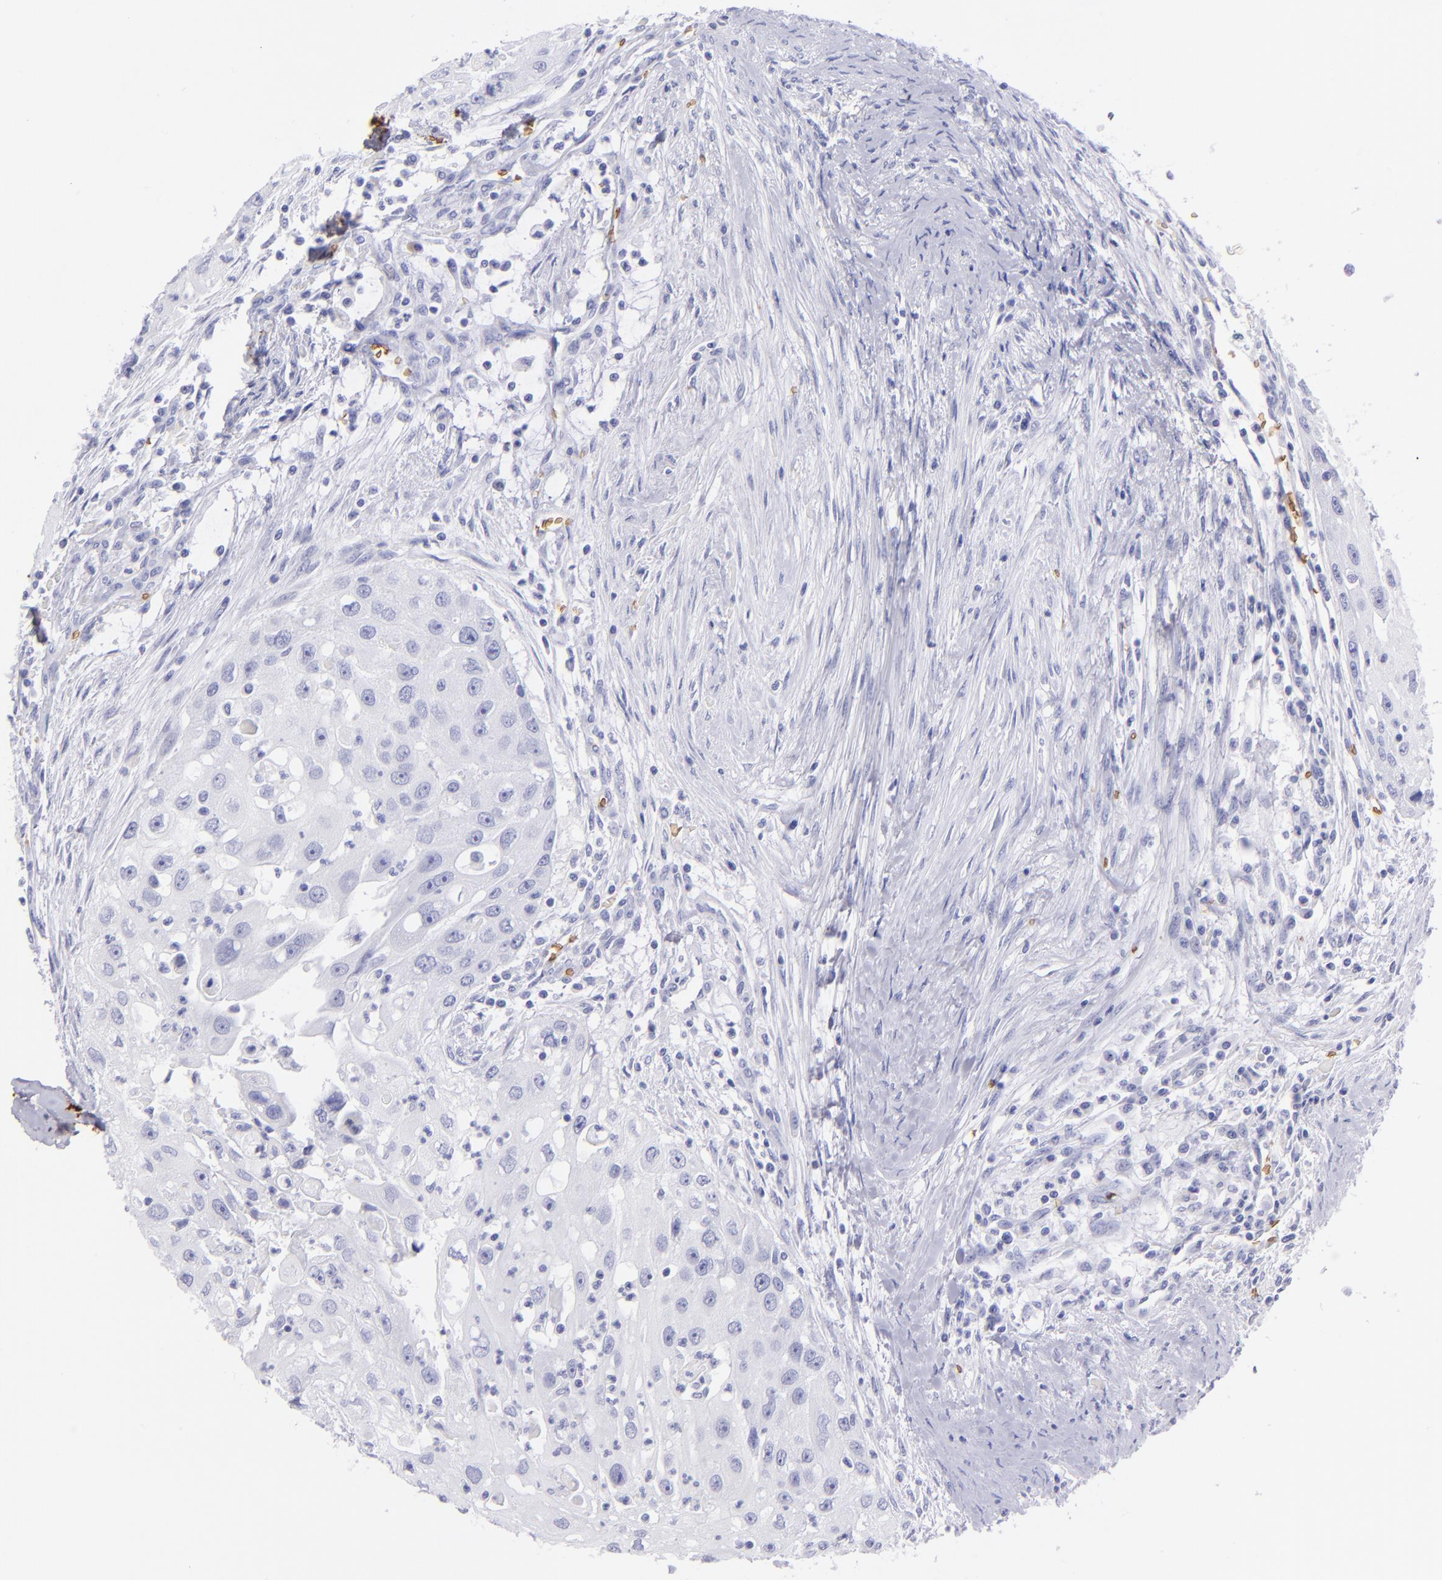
{"staining": {"intensity": "negative", "quantity": "none", "location": "none"}, "tissue": "head and neck cancer", "cell_type": "Tumor cells", "image_type": "cancer", "snomed": [{"axis": "morphology", "description": "Squamous cell carcinoma, NOS"}, {"axis": "topography", "description": "Head-Neck"}], "caption": "Immunohistochemical staining of human head and neck squamous cell carcinoma reveals no significant staining in tumor cells.", "gene": "GYPA", "patient": {"sex": "male", "age": 64}}